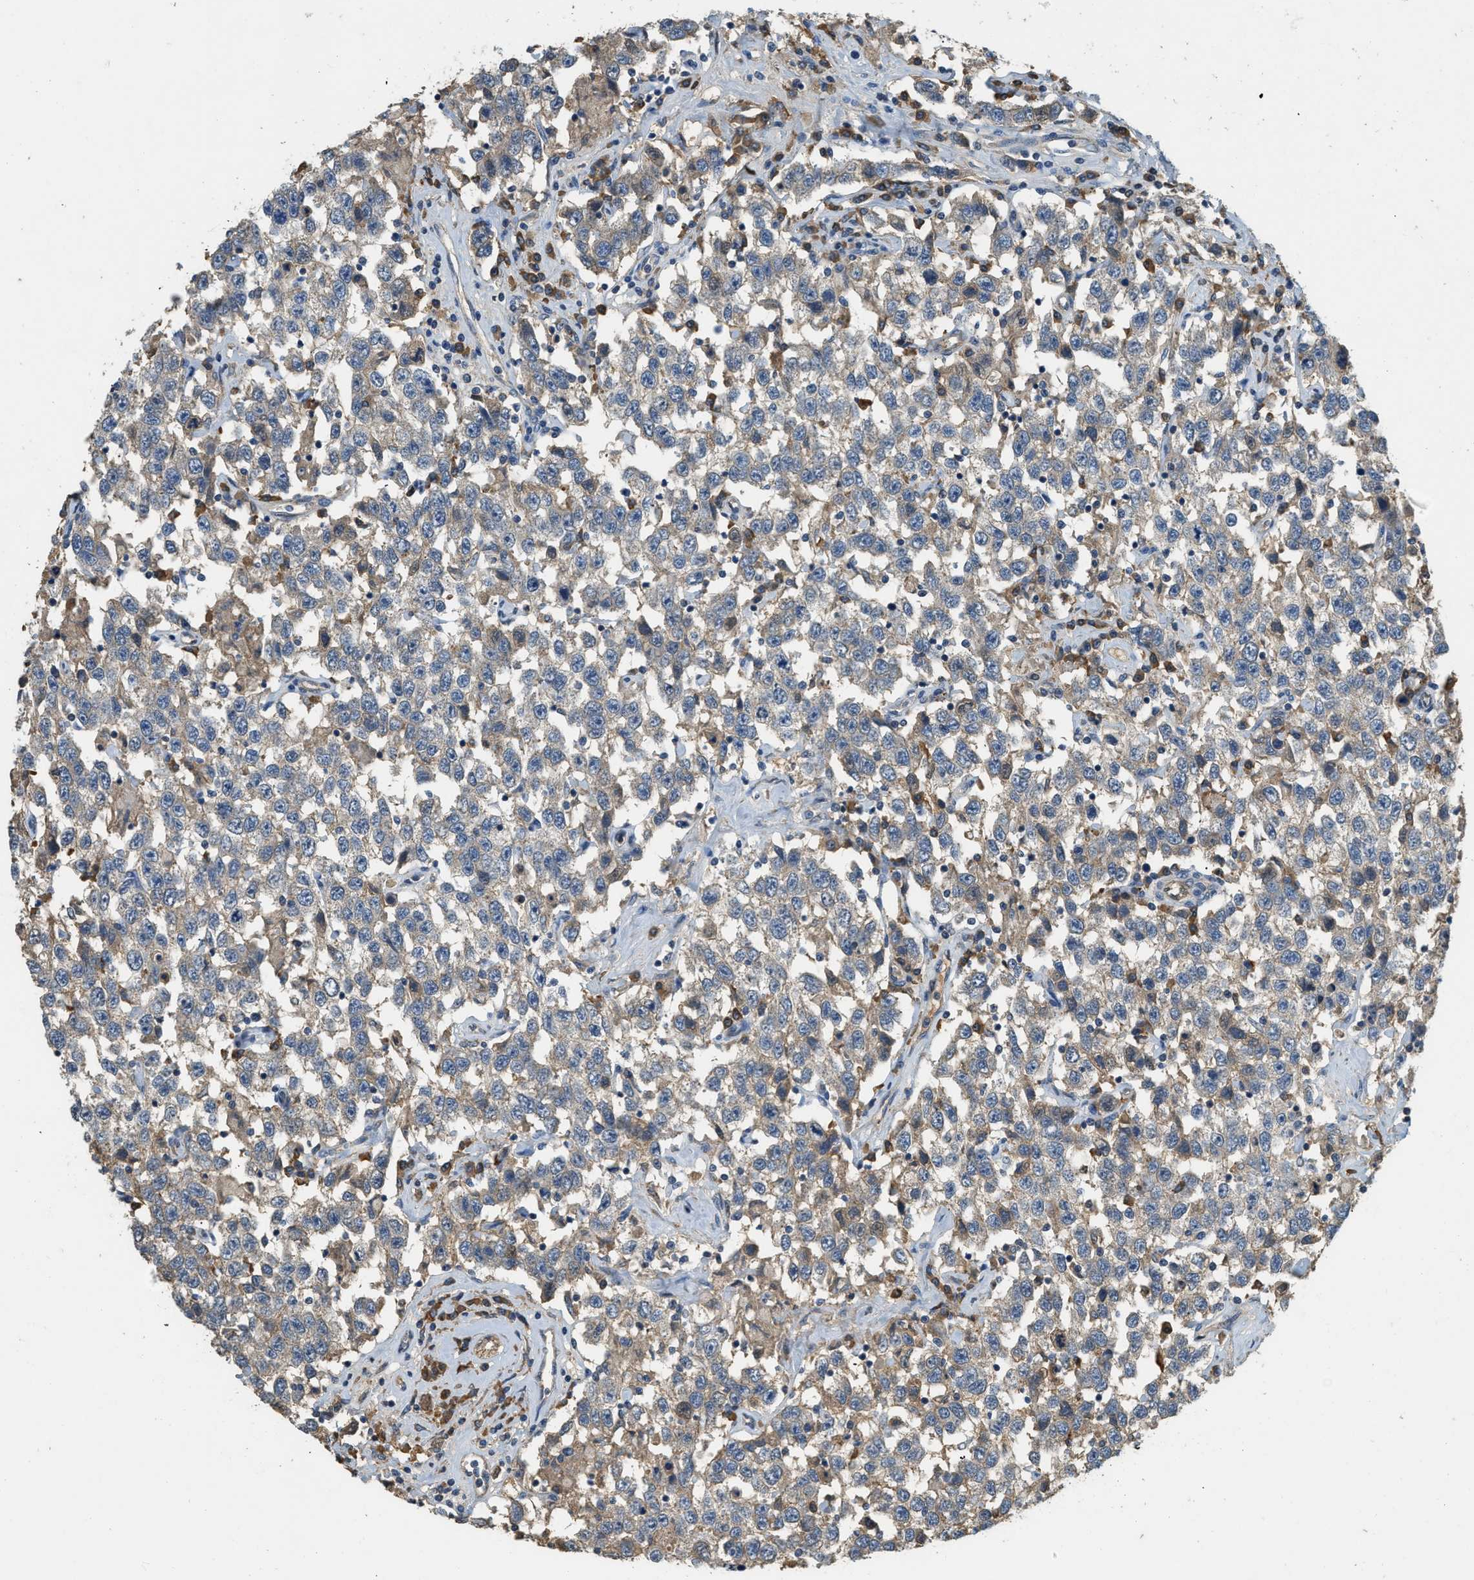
{"staining": {"intensity": "weak", "quantity": "<25%", "location": "cytoplasmic/membranous"}, "tissue": "testis cancer", "cell_type": "Tumor cells", "image_type": "cancer", "snomed": [{"axis": "morphology", "description": "Seminoma, NOS"}, {"axis": "topography", "description": "Testis"}], "caption": "Immunohistochemistry photomicrograph of neoplastic tissue: human testis cancer stained with DAB exhibits no significant protein expression in tumor cells. (Immunohistochemistry, brightfield microscopy, high magnification).", "gene": "CFLAR", "patient": {"sex": "male", "age": 41}}